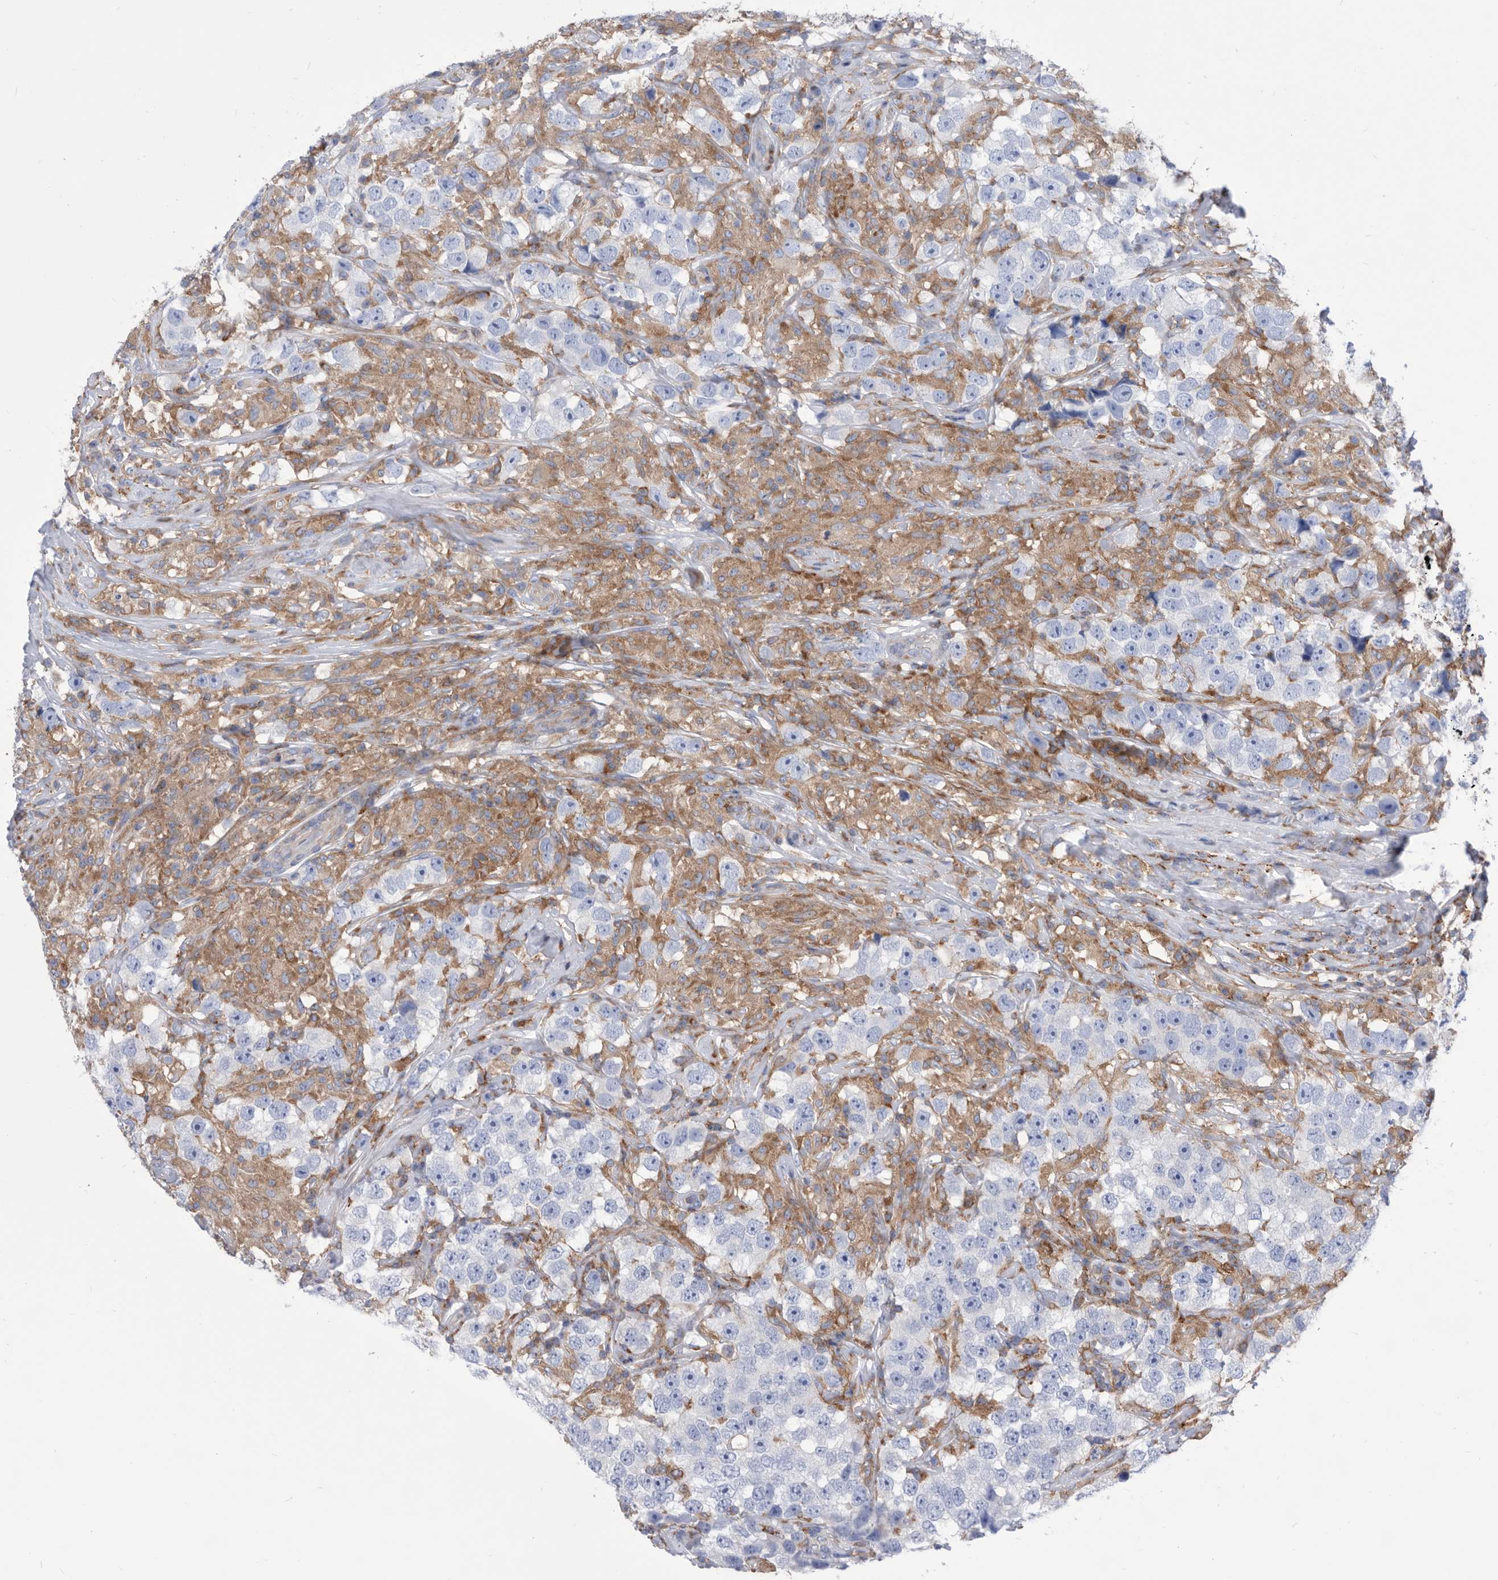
{"staining": {"intensity": "negative", "quantity": "none", "location": "none"}, "tissue": "testis cancer", "cell_type": "Tumor cells", "image_type": "cancer", "snomed": [{"axis": "morphology", "description": "Seminoma, NOS"}, {"axis": "topography", "description": "Testis"}], "caption": "Tumor cells are negative for brown protein staining in seminoma (testis).", "gene": "SMG7", "patient": {"sex": "male", "age": 49}}